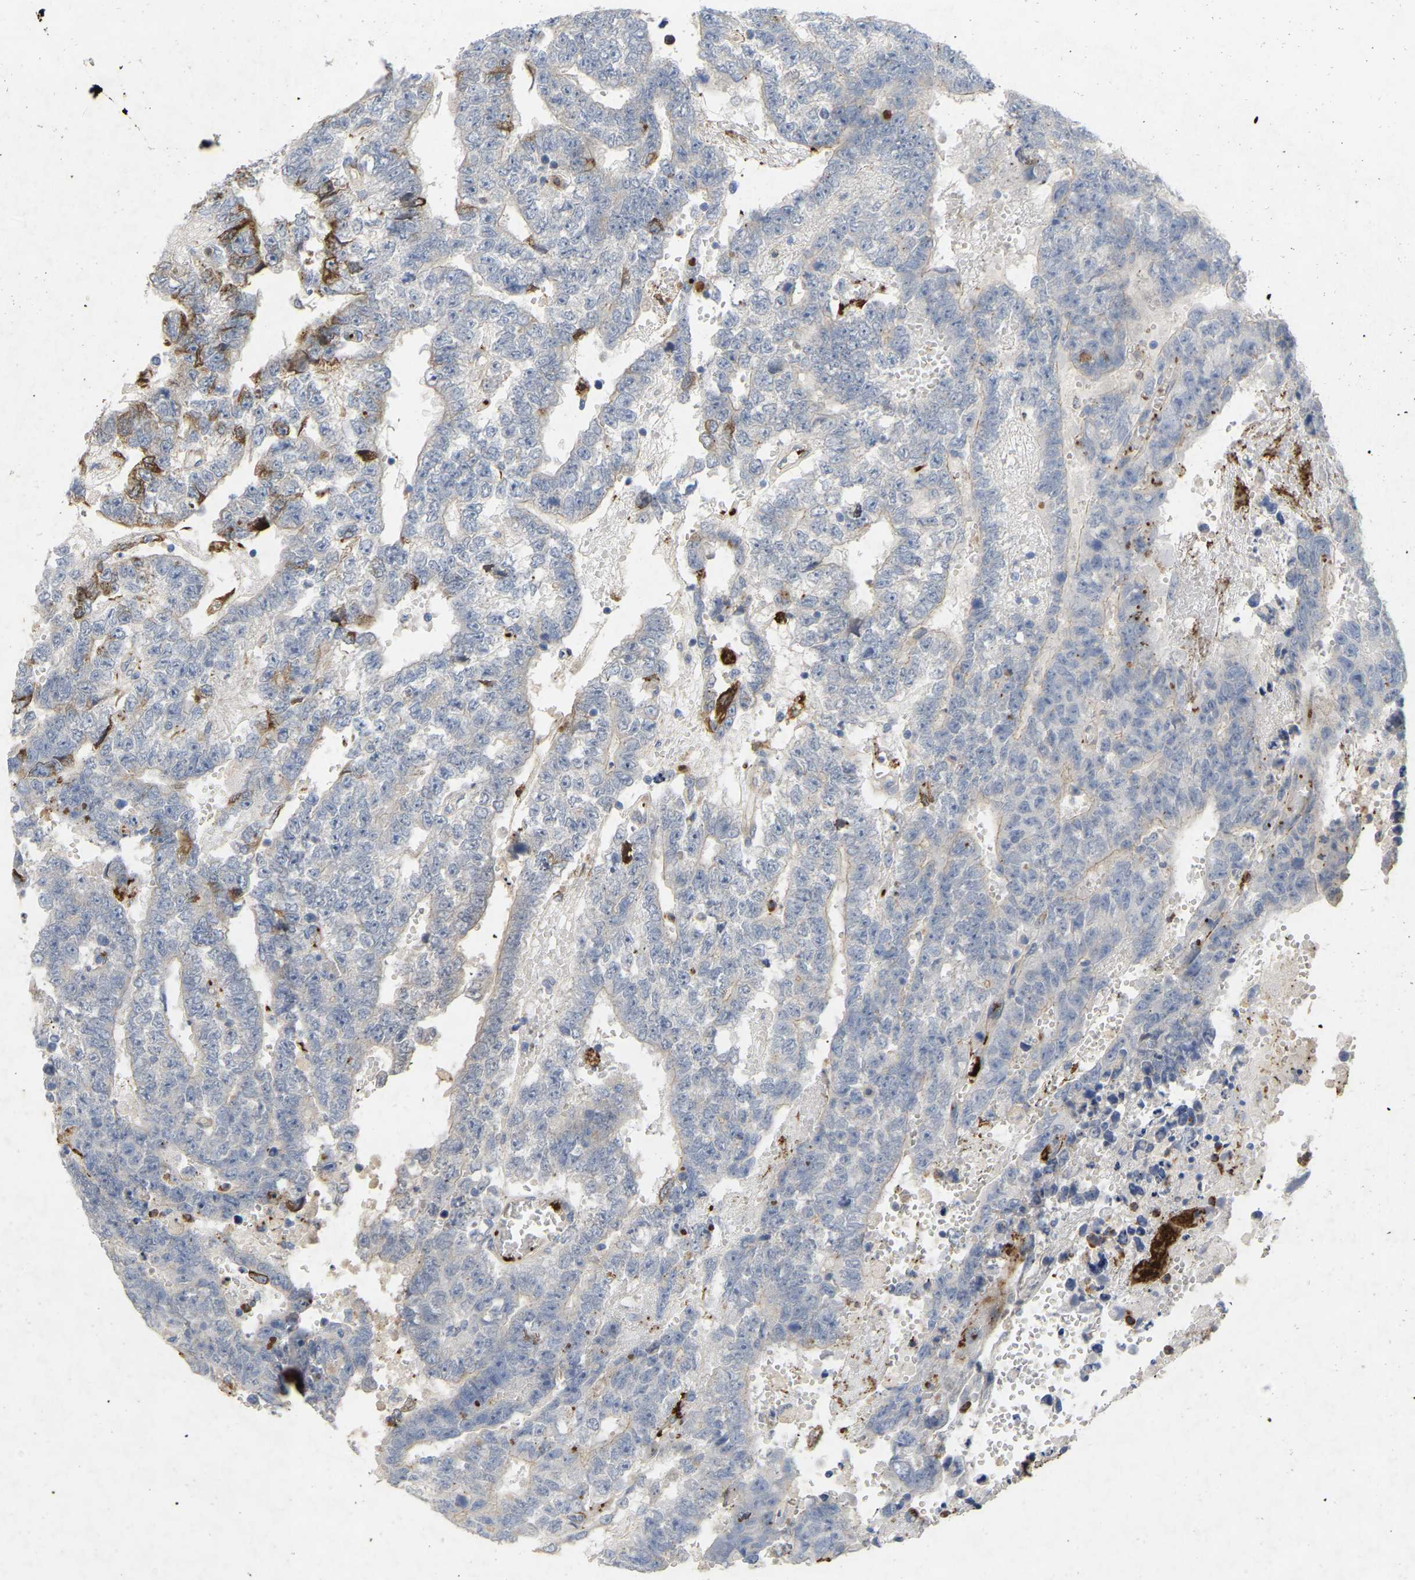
{"staining": {"intensity": "negative", "quantity": "none", "location": "none"}, "tissue": "testis cancer", "cell_type": "Tumor cells", "image_type": "cancer", "snomed": [{"axis": "morphology", "description": "Carcinoma, Embryonal, NOS"}, {"axis": "topography", "description": "Testis"}], "caption": "A histopathology image of human embryonal carcinoma (testis) is negative for staining in tumor cells.", "gene": "RHEB", "patient": {"sex": "male", "age": 25}}